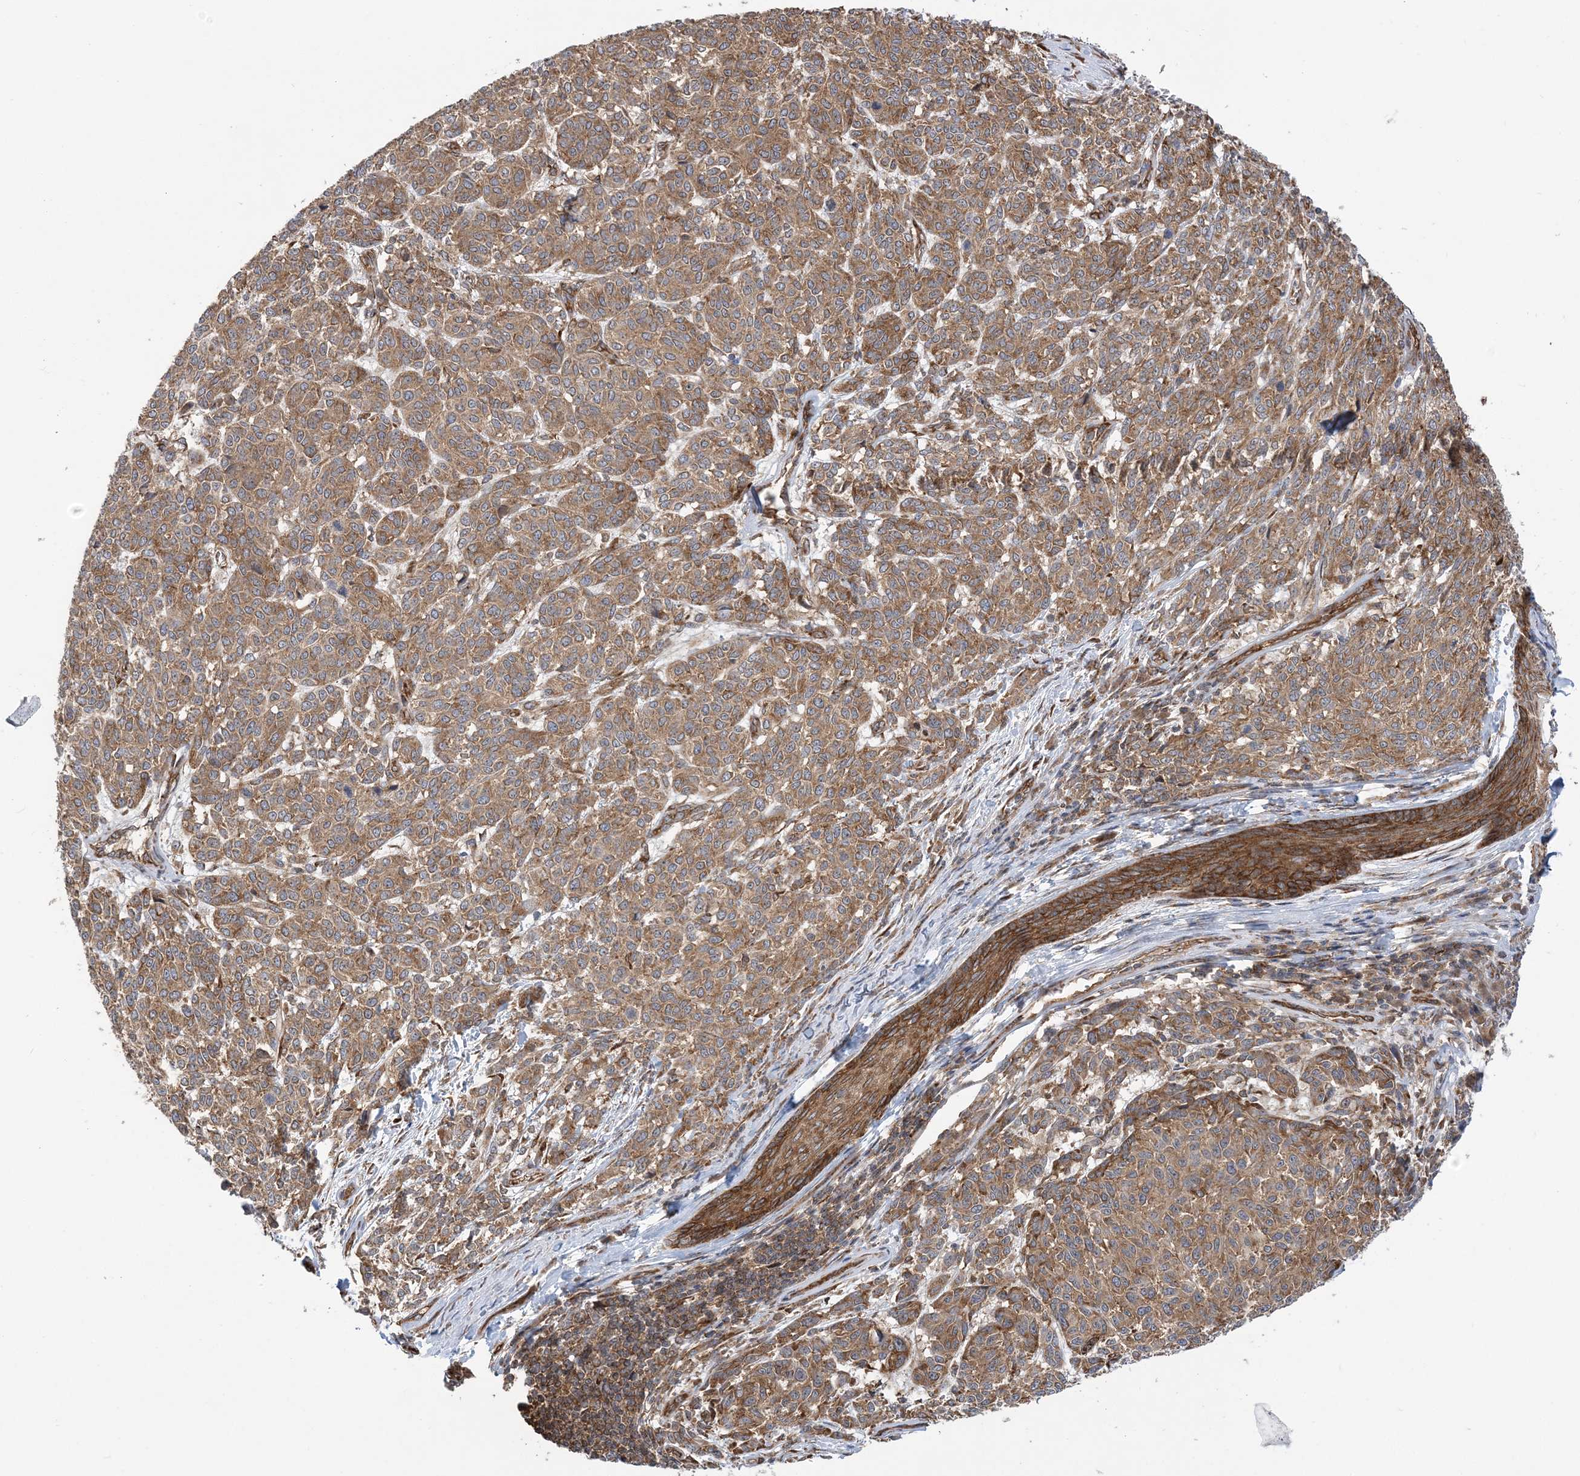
{"staining": {"intensity": "moderate", "quantity": ">75%", "location": "cytoplasmic/membranous"}, "tissue": "melanoma", "cell_type": "Tumor cells", "image_type": "cancer", "snomed": [{"axis": "morphology", "description": "Malignant melanoma, NOS"}, {"axis": "topography", "description": "Skin"}], "caption": "An IHC image of neoplastic tissue is shown. Protein staining in brown shows moderate cytoplasmic/membranous positivity in melanoma within tumor cells.", "gene": "PHF1", "patient": {"sex": "male", "age": 49}}